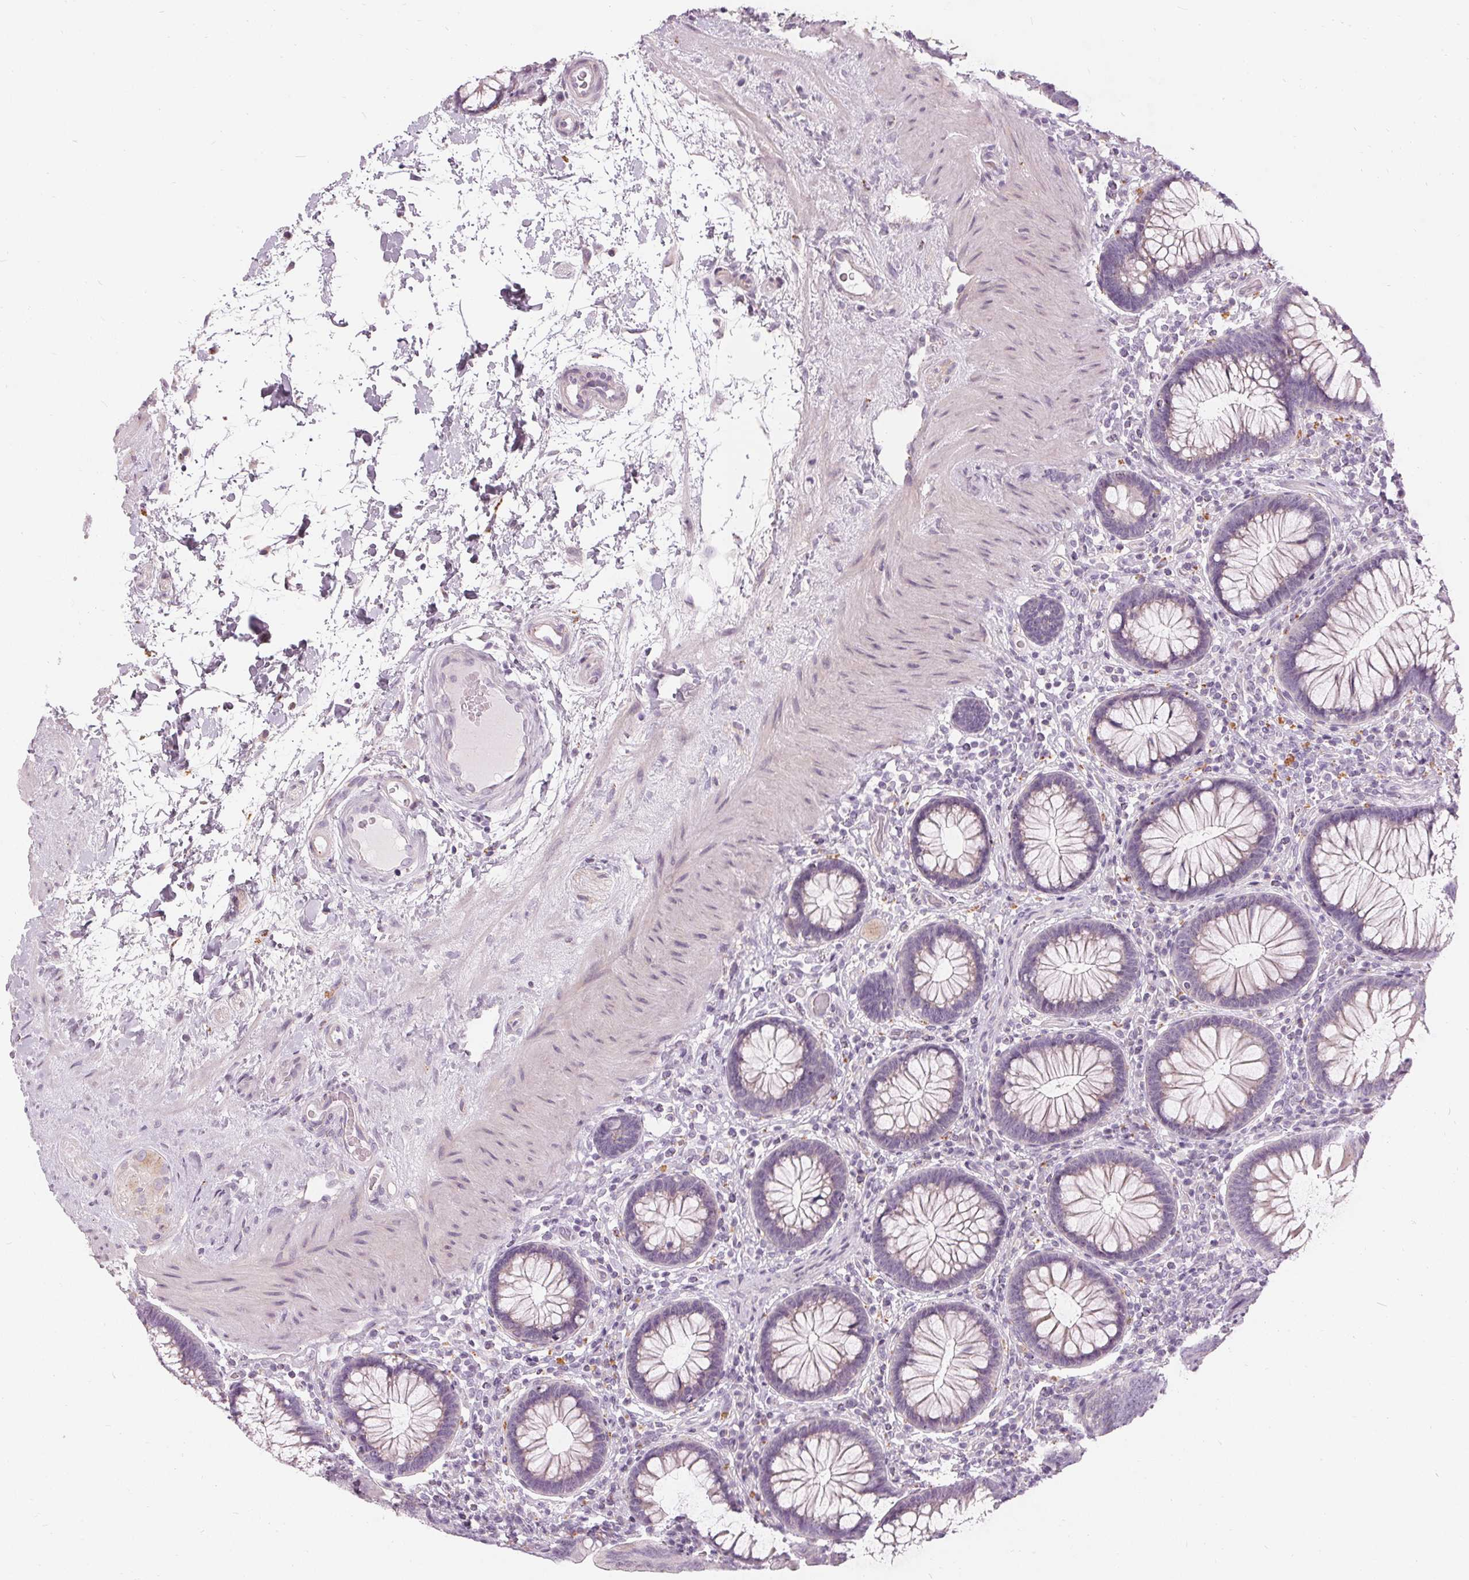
{"staining": {"intensity": "negative", "quantity": "none", "location": "none"}, "tissue": "colon", "cell_type": "Endothelial cells", "image_type": "normal", "snomed": [{"axis": "morphology", "description": "Normal tissue, NOS"}, {"axis": "morphology", "description": "Adenoma, NOS"}, {"axis": "topography", "description": "Soft tissue"}, {"axis": "topography", "description": "Colon"}], "caption": "Protein analysis of unremarkable colon exhibits no significant staining in endothelial cells.", "gene": "HOPX", "patient": {"sex": "male", "age": 47}}